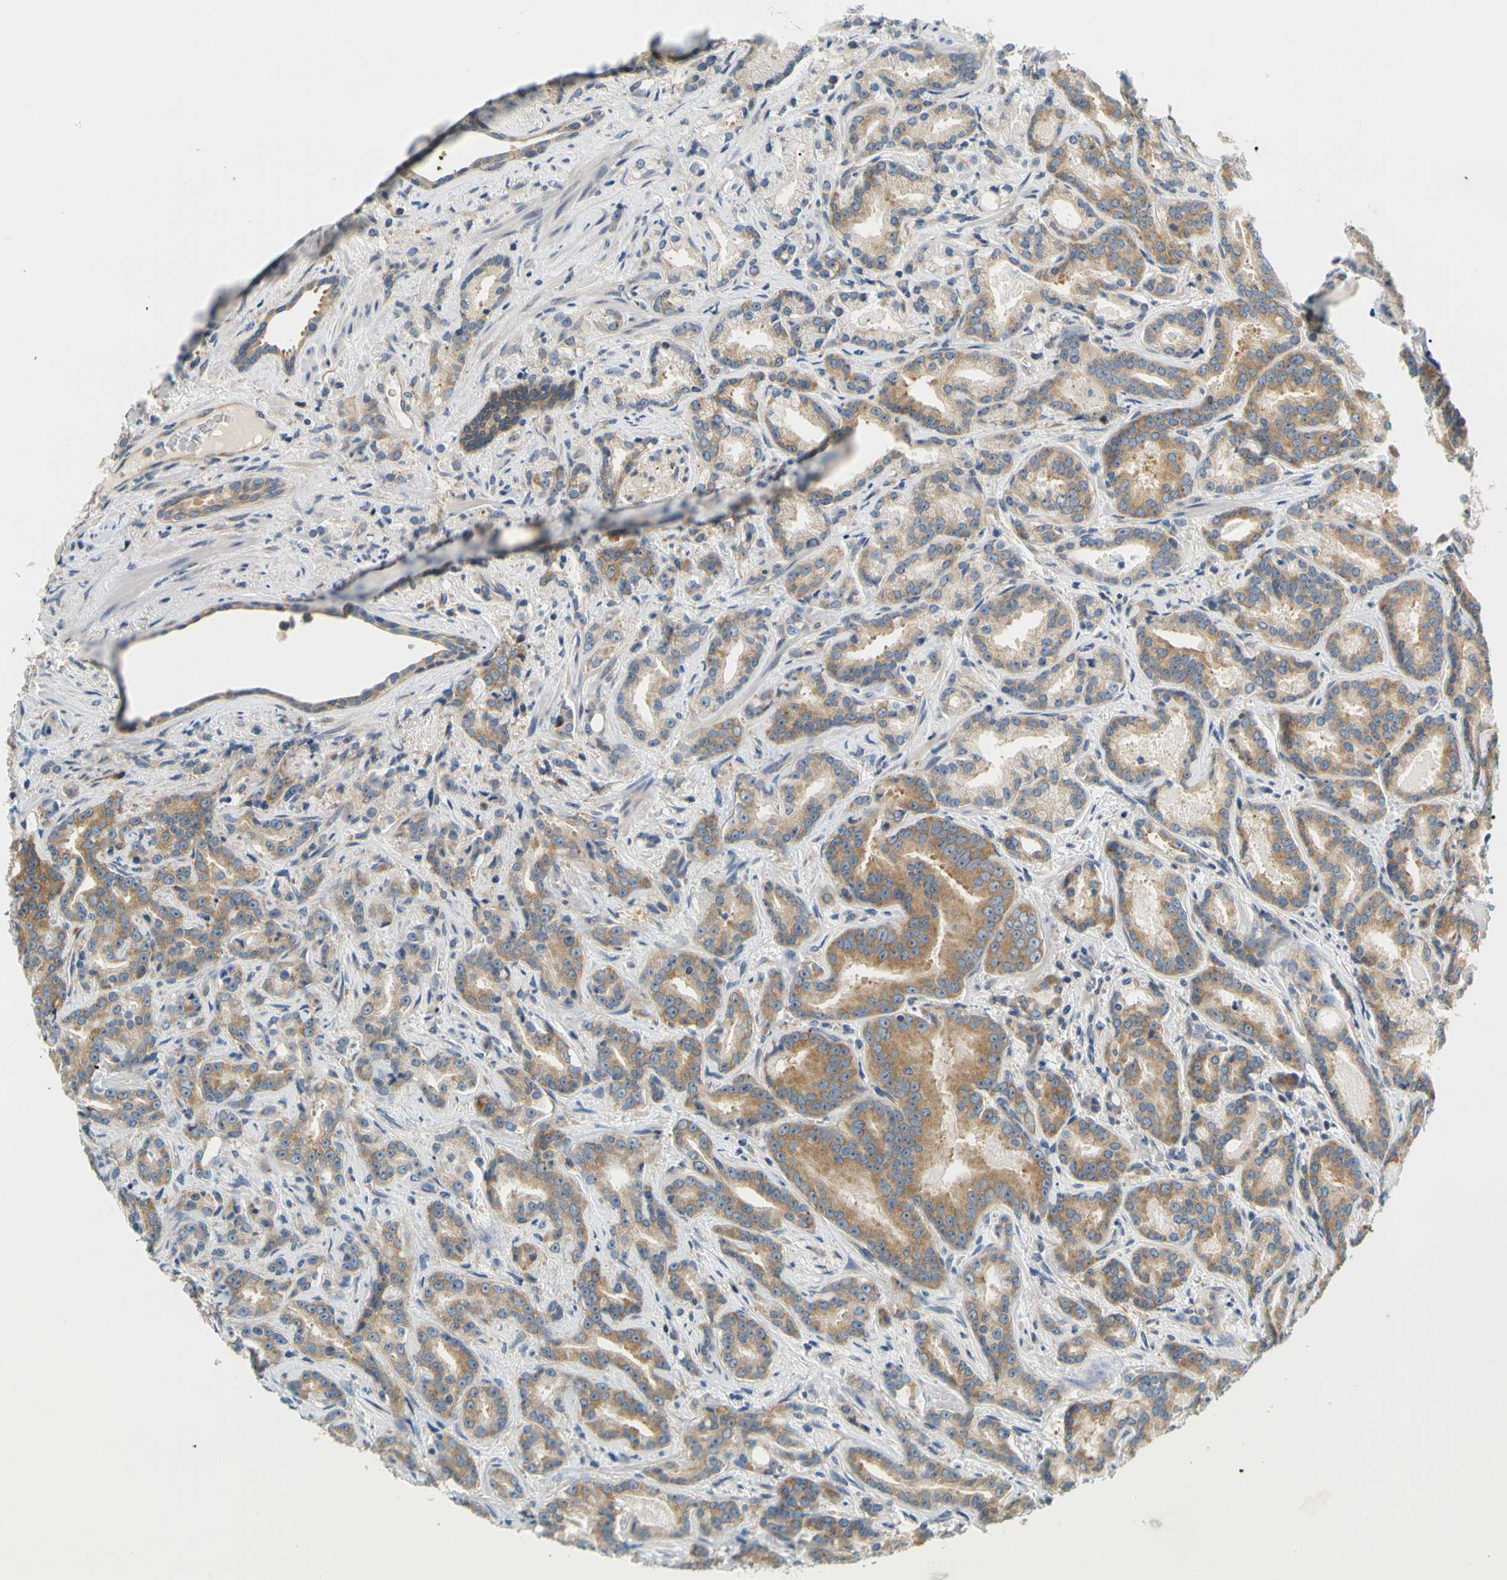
{"staining": {"intensity": "moderate", "quantity": ">75%", "location": "cytoplasmic/membranous"}, "tissue": "prostate cancer", "cell_type": "Tumor cells", "image_type": "cancer", "snomed": [{"axis": "morphology", "description": "Adenocarcinoma, Low grade"}, {"axis": "topography", "description": "Prostate"}], "caption": "Immunohistochemical staining of human adenocarcinoma (low-grade) (prostate) reveals medium levels of moderate cytoplasmic/membranous positivity in approximately >75% of tumor cells. (Brightfield microscopy of DAB IHC at high magnification).", "gene": "LRRC47", "patient": {"sex": "male", "age": 63}}